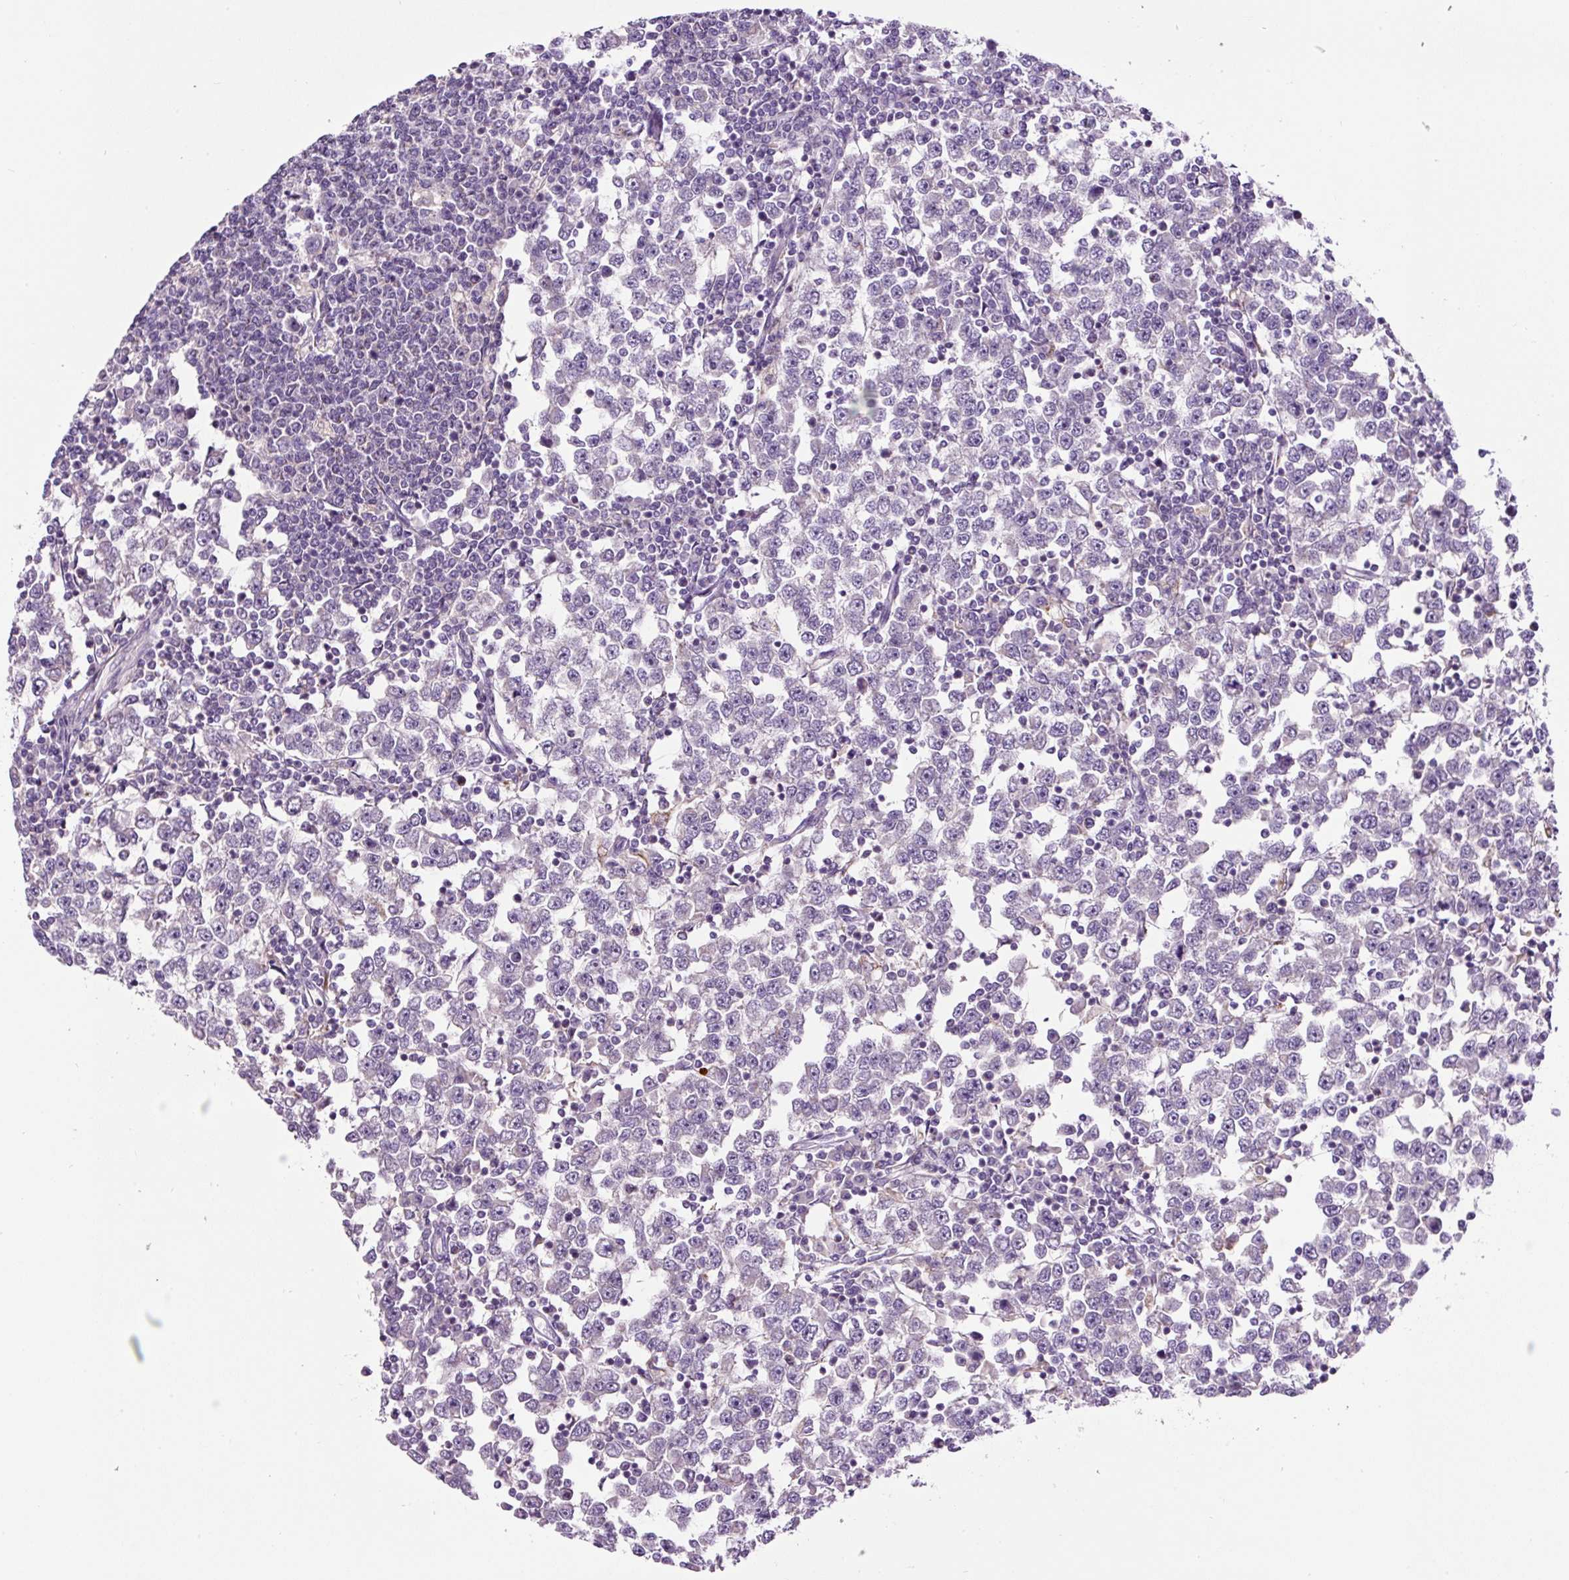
{"staining": {"intensity": "negative", "quantity": "none", "location": "none"}, "tissue": "testis cancer", "cell_type": "Tumor cells", "image_type": "cancer", "snomed": [{"axis": "morphology", "description": "Seminoma, NOS"}, {"axis": "topography", "description": "Testis"}], "caption": "Immunohistochemistry photomicrograph of testis cancer (seminoma) stained for a protein (brown), which exhibits no staining in tumor cells.", "gene": "OGDHL", "patient": {"sex": "male", "age": 65}}